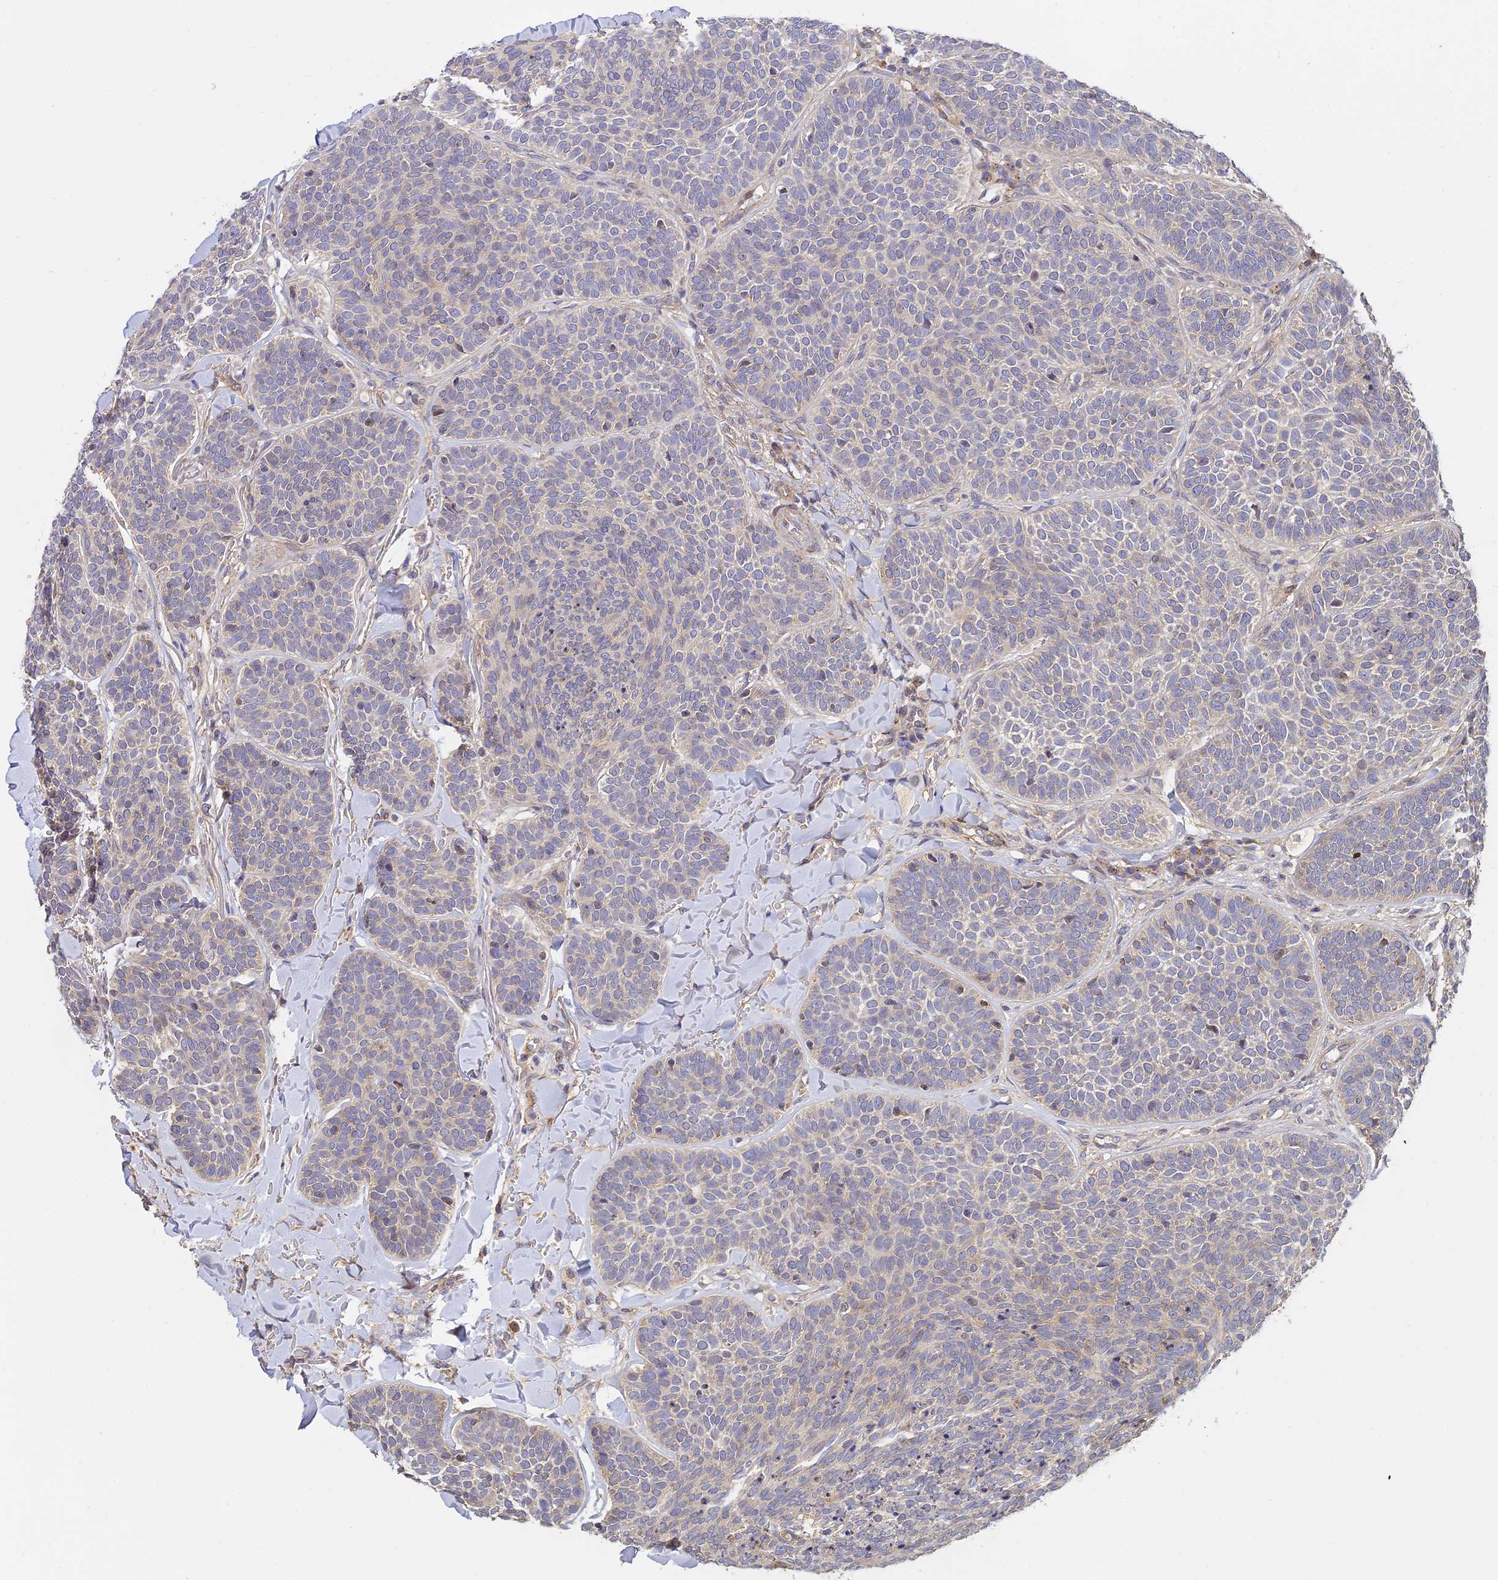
{"staining": {"intensity": "weak", "quantity": "<25%", "location": "cytoplasmic/membranous"}, "tissue": "skin cancer", "cell_type": "Tumor cells", "image_type": "cancer", "snomed": [{"axis": "morphology", "description": "Basal cell carcinoma"}, {"axis": "topography", "description": "Skin"}], "caption": "The immunohistochemistry (IHC) photomicrograph has no significant staining in tumor cells of skin cancer (basal cell carcinoma) tissue.", "gene": "ARL8B", "patient": {"sex": "male", "age": 85}}